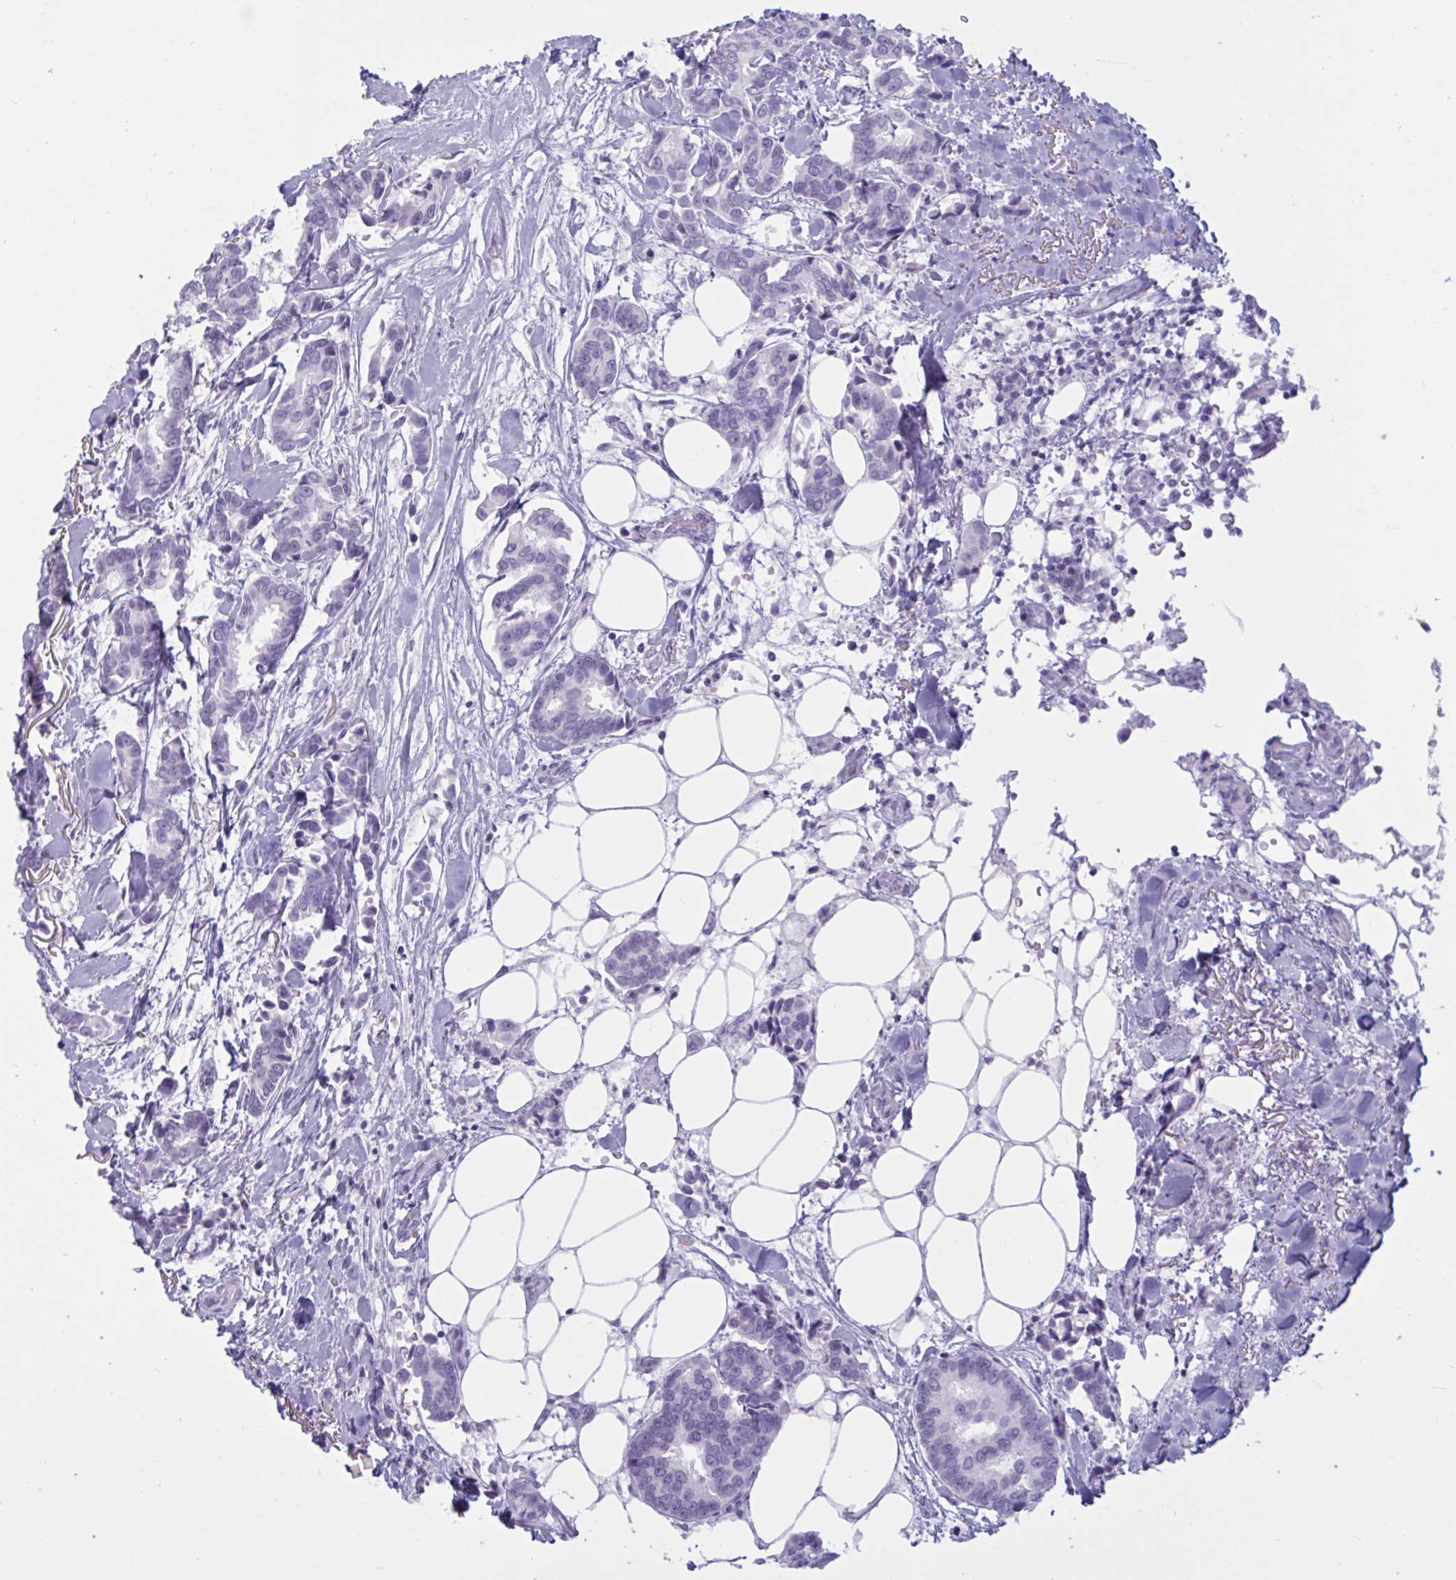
{"staining": {"intensity": "negative", "quantity": "none", "location": "none"}, "tissue": "breast cancer", "cell_type": "Tumor cells", "image_type": "cancer", "snomed": [{"axis": "morphology", "description": "Duct carcinoma"}, {"axis": "topography", "description": "Breast"}], "caption": "IHC of breast cancer reveals no staining in tumor cells.", "gene": "BBS10", "patient": {"sex": "female", "age": 73}}